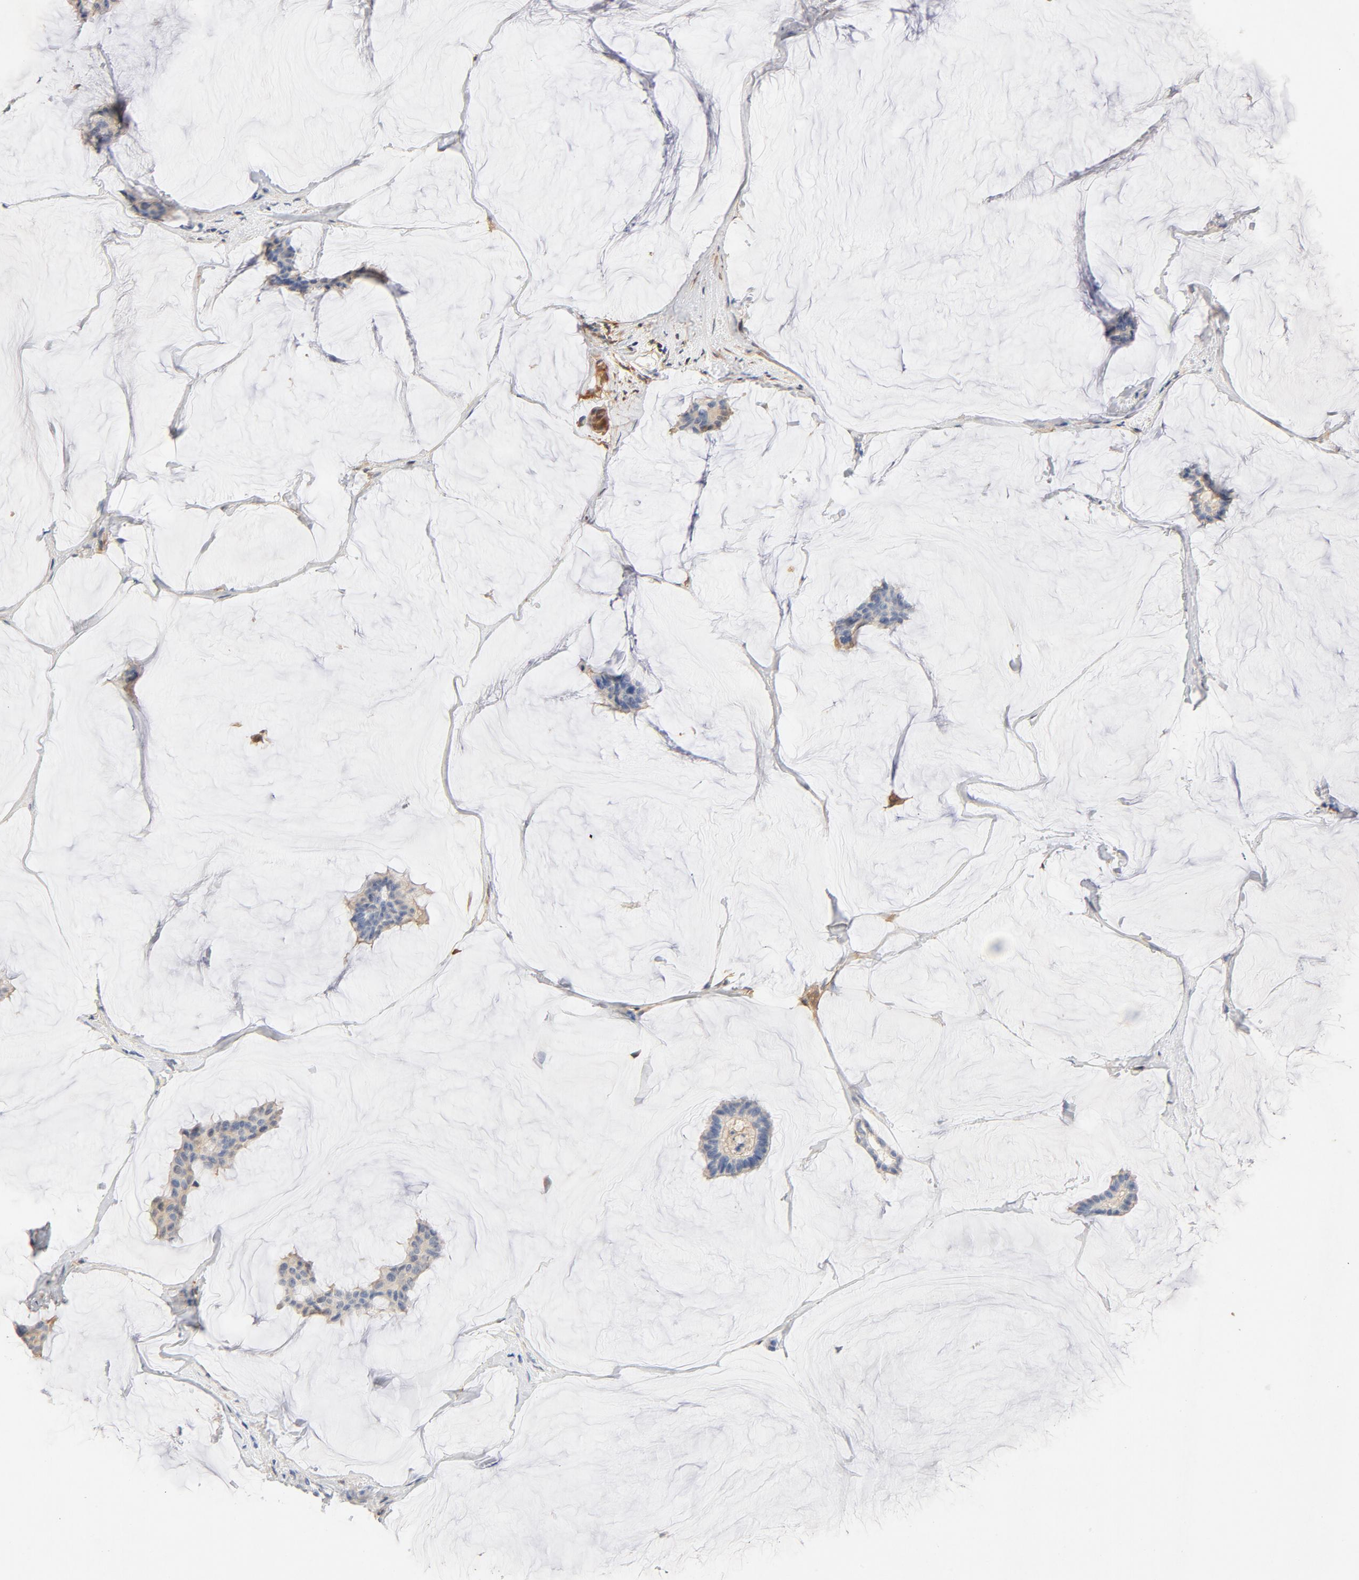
{"staining": {"intensity": "strong", "quantity": "25%-75%", "location": "cytoplasmic/membranous"}, "tissue": "breast cancer", "cell_type": "Tumor cells", "image_type": "cancer", "snomed": [{"axis": "morphology", "description": "Duct carcinoma"}, {"axis": "topography", "description": "Breast"}], "caption": "Breast cancer stained with immunohistochemistry (IHC) demonstrates strong cytoplasmic/membranous positivity in approximately 25%-75% of tumor cells.", "gene": "STAT1", "patient": {"sex": "female", "age": 93}}